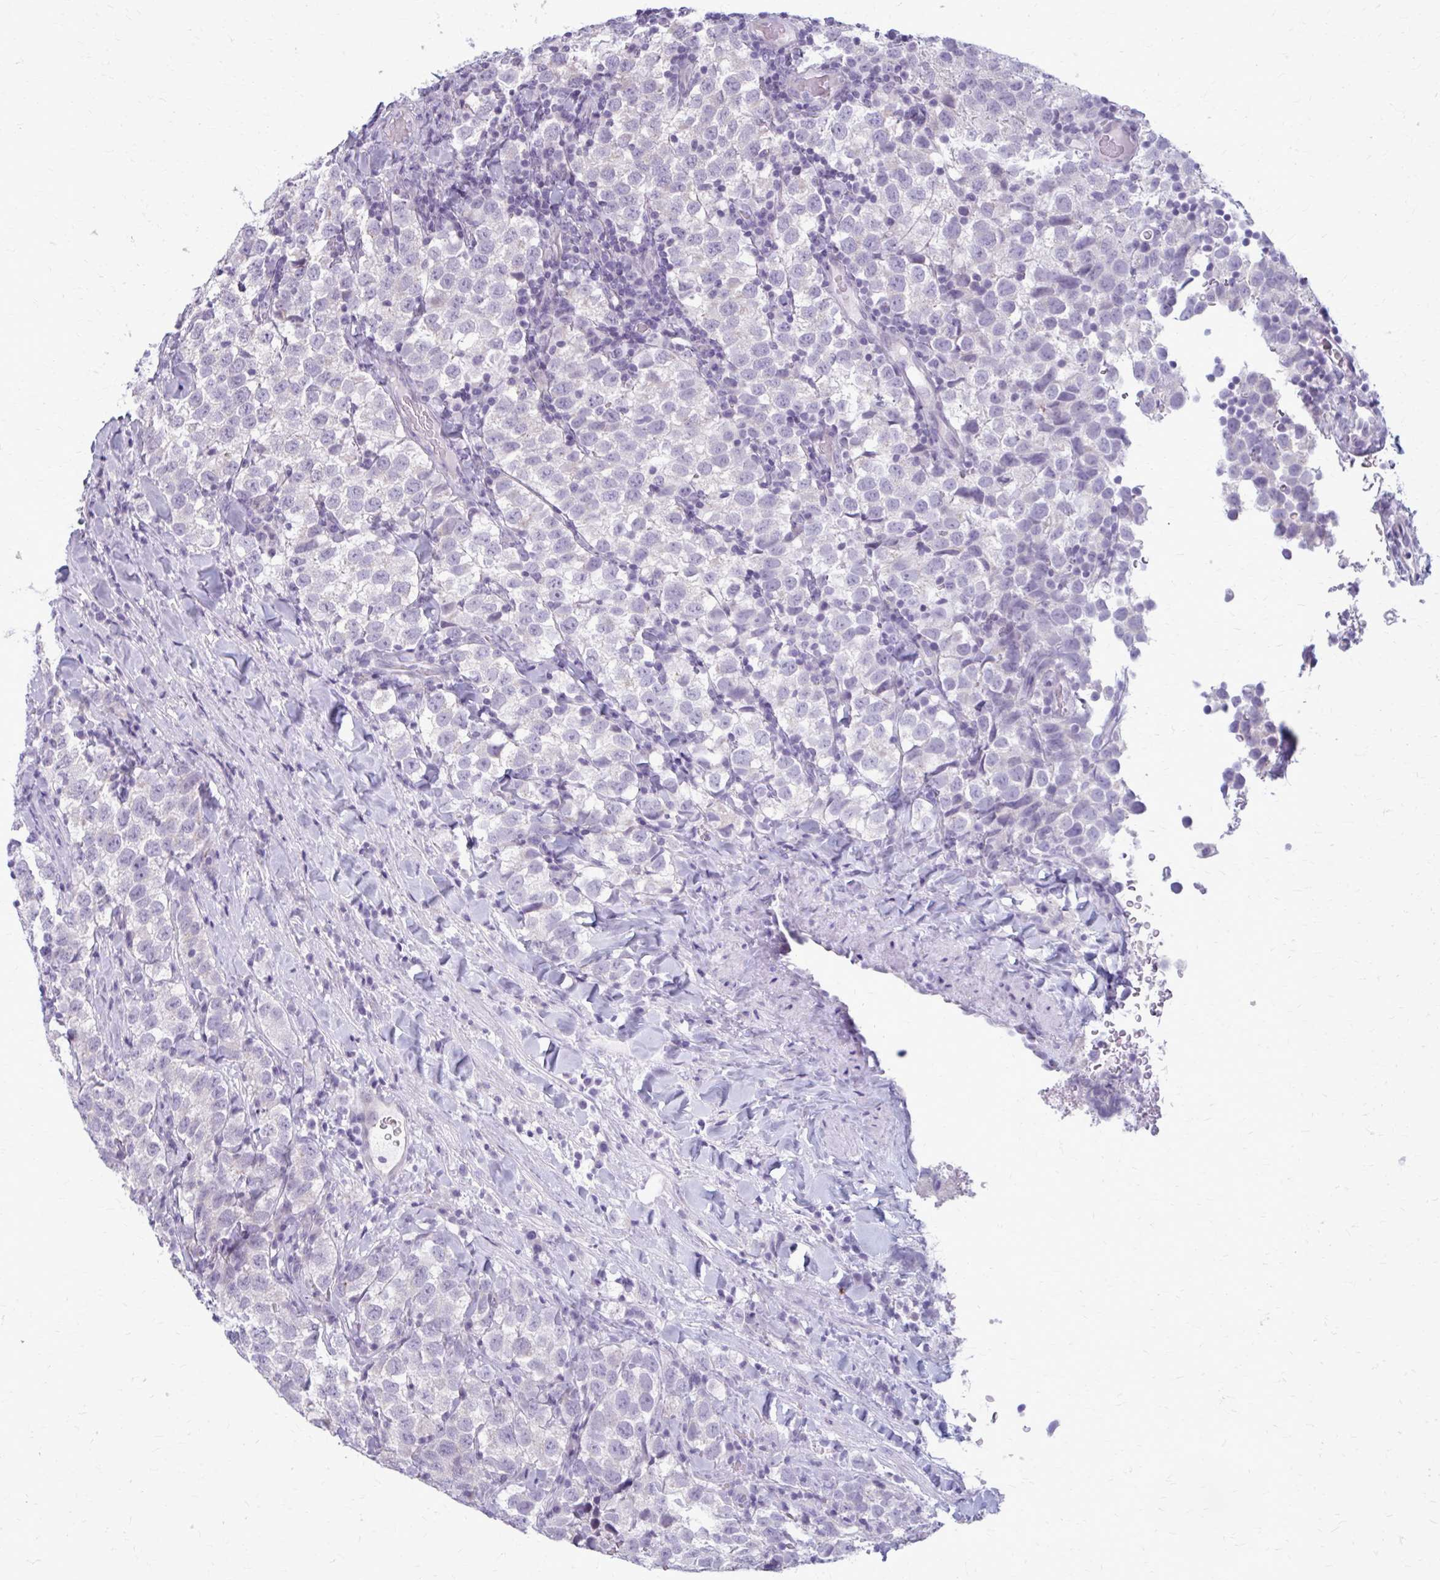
{"staining": {"intensity": "negative", "quantity": "none", "location": "none"}, "tissue": "testis cancer", "cell_type": "Tumor cells", "image_type": "cancer", "snomed": [{"axis": "morphology", "description": "Seminoma, NOS"}, {"axis": "topography", "description": "Testis"}], "caption": "Immunohistochemistry (IHC) photomicrograph of seminoma (testis) stained for a protein (brown), which demonstrates no positivity in tumor cells. Brightfield microscopy of immunohistochemistry stained with DAB (3,3'-diaminobenzidine) (brown) and hematoxylin (blue), captured at high magnification.", "gene": "CASQ2", "patient": {"sex": "male", "age": 34}}